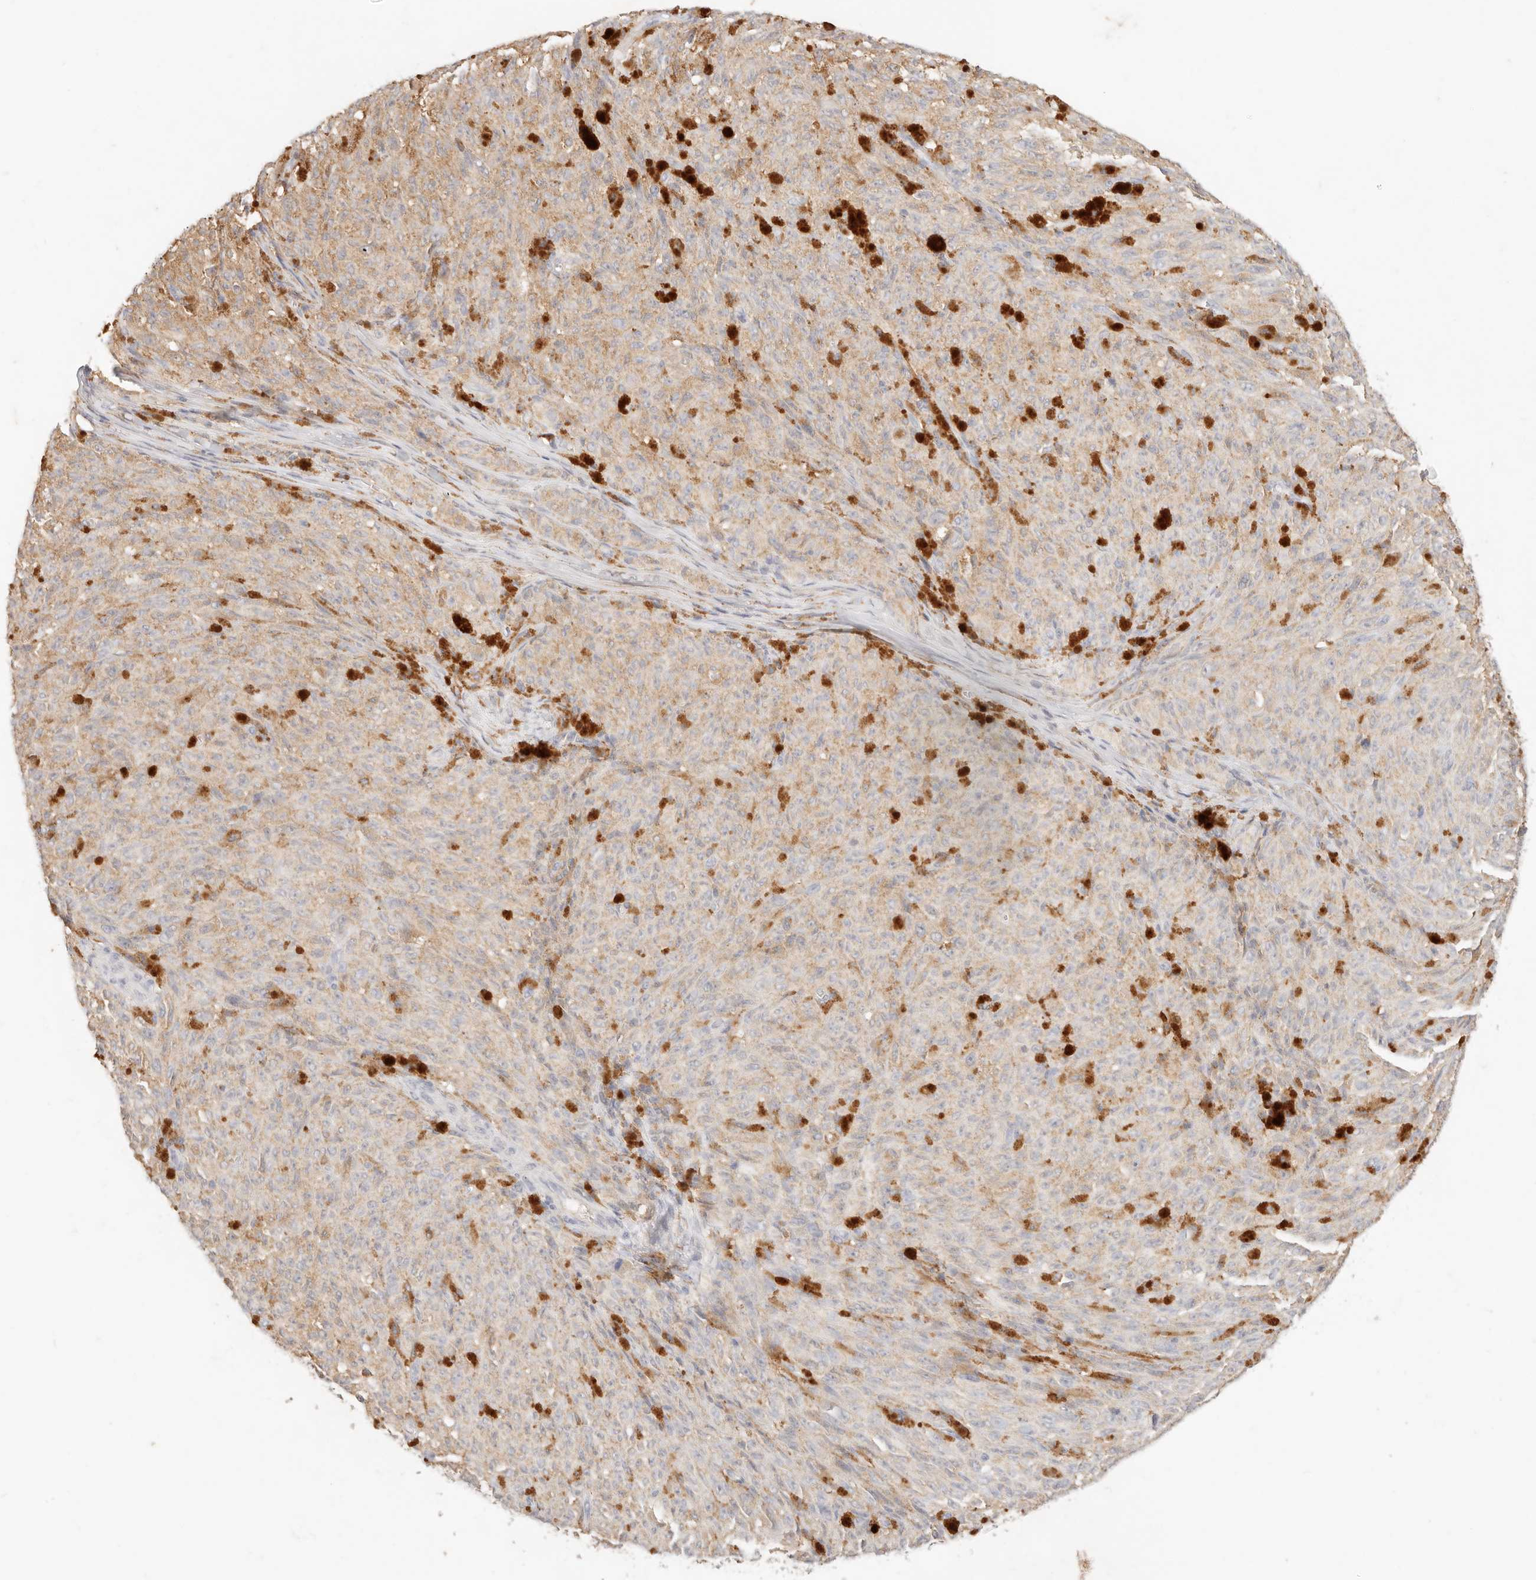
{"staining": {"intensity": "weak", "quantity": "25%-75%", "location": "cytoplasmic/membranous"}, "tissue": "melanoma", "cell_type": "Tumor cells", "image_type": "cancer", "snomed": [{"axis": "morphology", "description": "Malignant melanoma, NOS"}, {"axis": "topography", "description": "Skin"}], "caption": "Weak cytoplasmic/membranous positivity for a protein is seen in approximately 25%-75% of tumor cells of melanoma using IHC.", "gene": "HK2", "patient": {"sex": "female", "age": 82}}